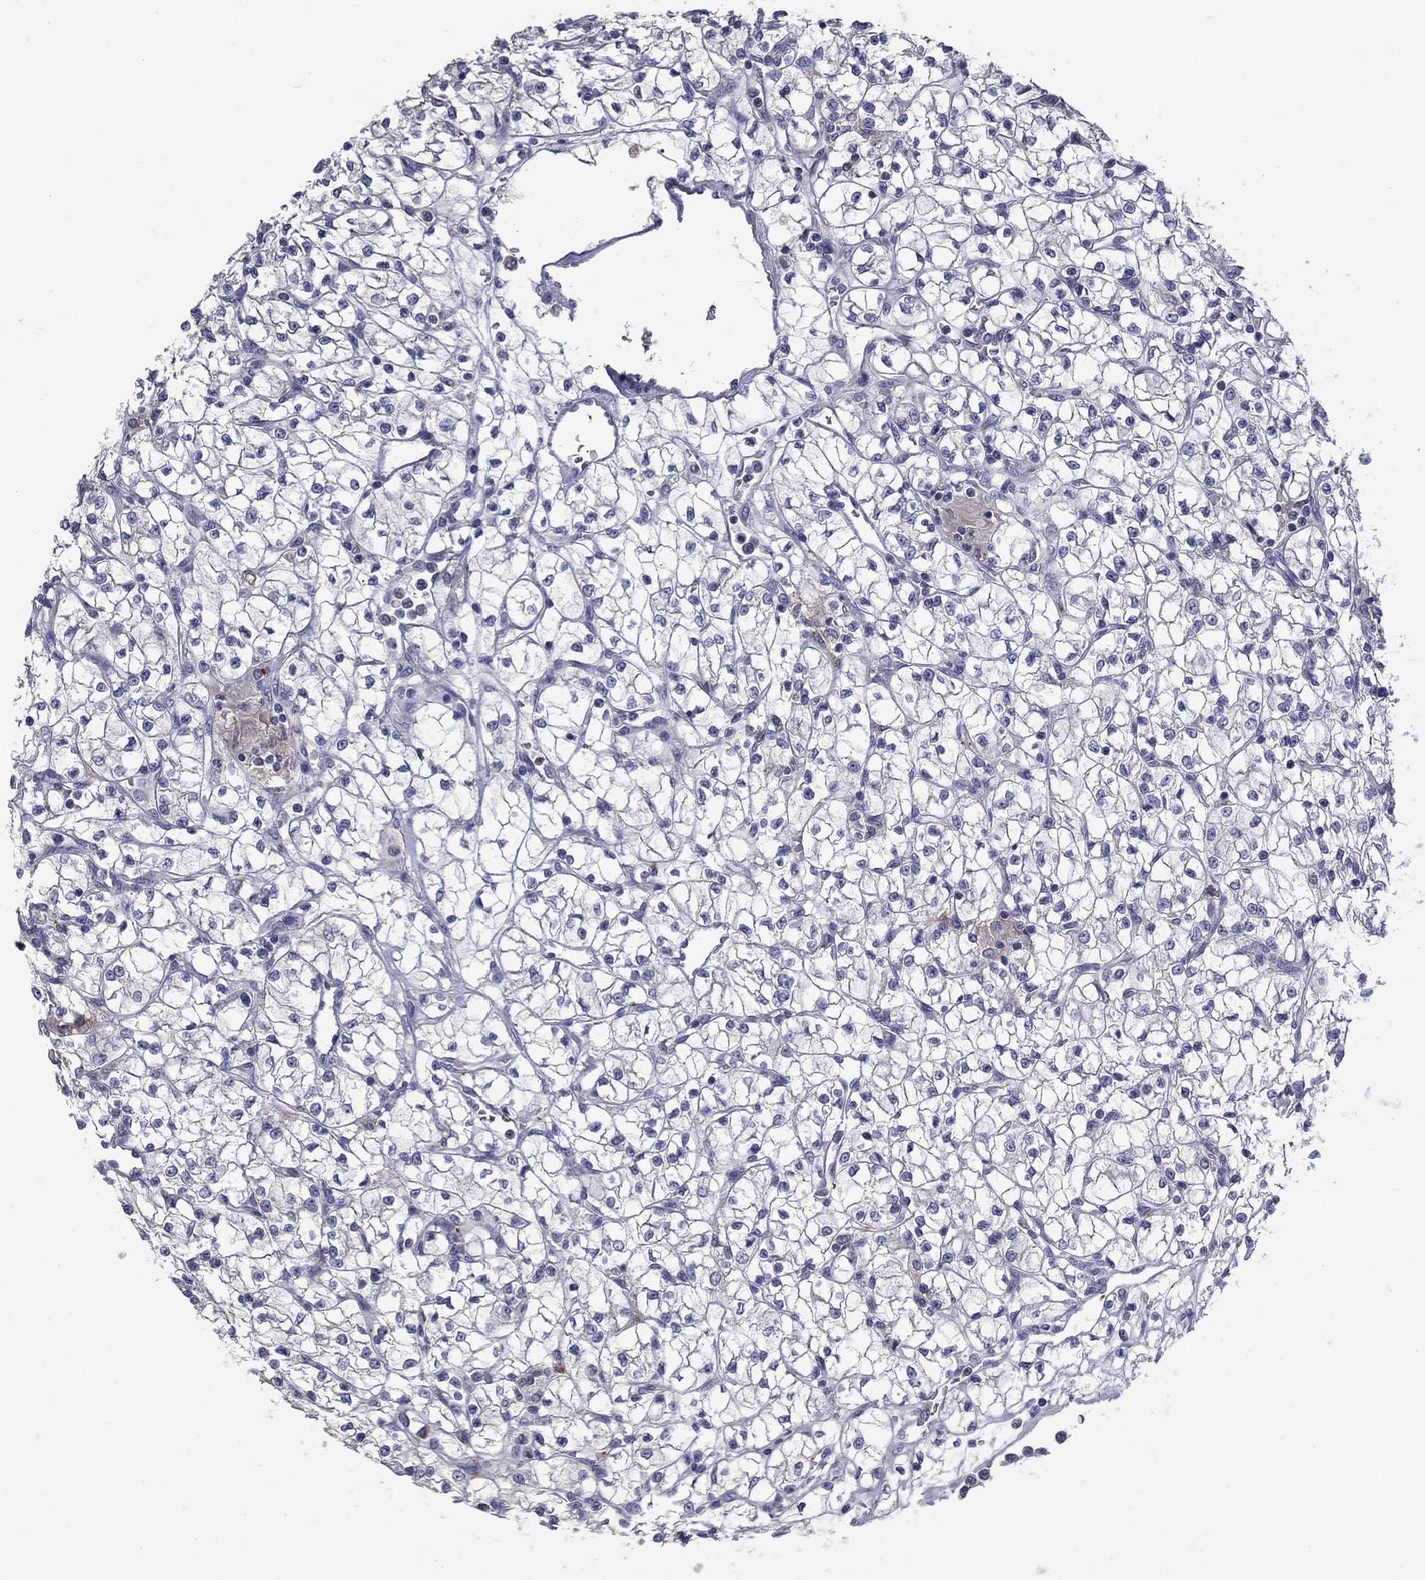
{"staining": {"intensity": "negative", "quantity": "none", "location": "none"}, "tissue": "renal cancer", "cell_type": "Tumor cells", "image_type": "cancer", "snomed": [{"axis": "morphology", "description": "Adenocarcinoma, NOS"}, {"axis": "topography", "description": "Kidney"}], "caption": "Adenocarcinoma (renal) was stained to show a protein in brown. There is no significant expression in tumor cells.", "gene": "PLEK", "patient": {"sex": "female", "age": 64}}